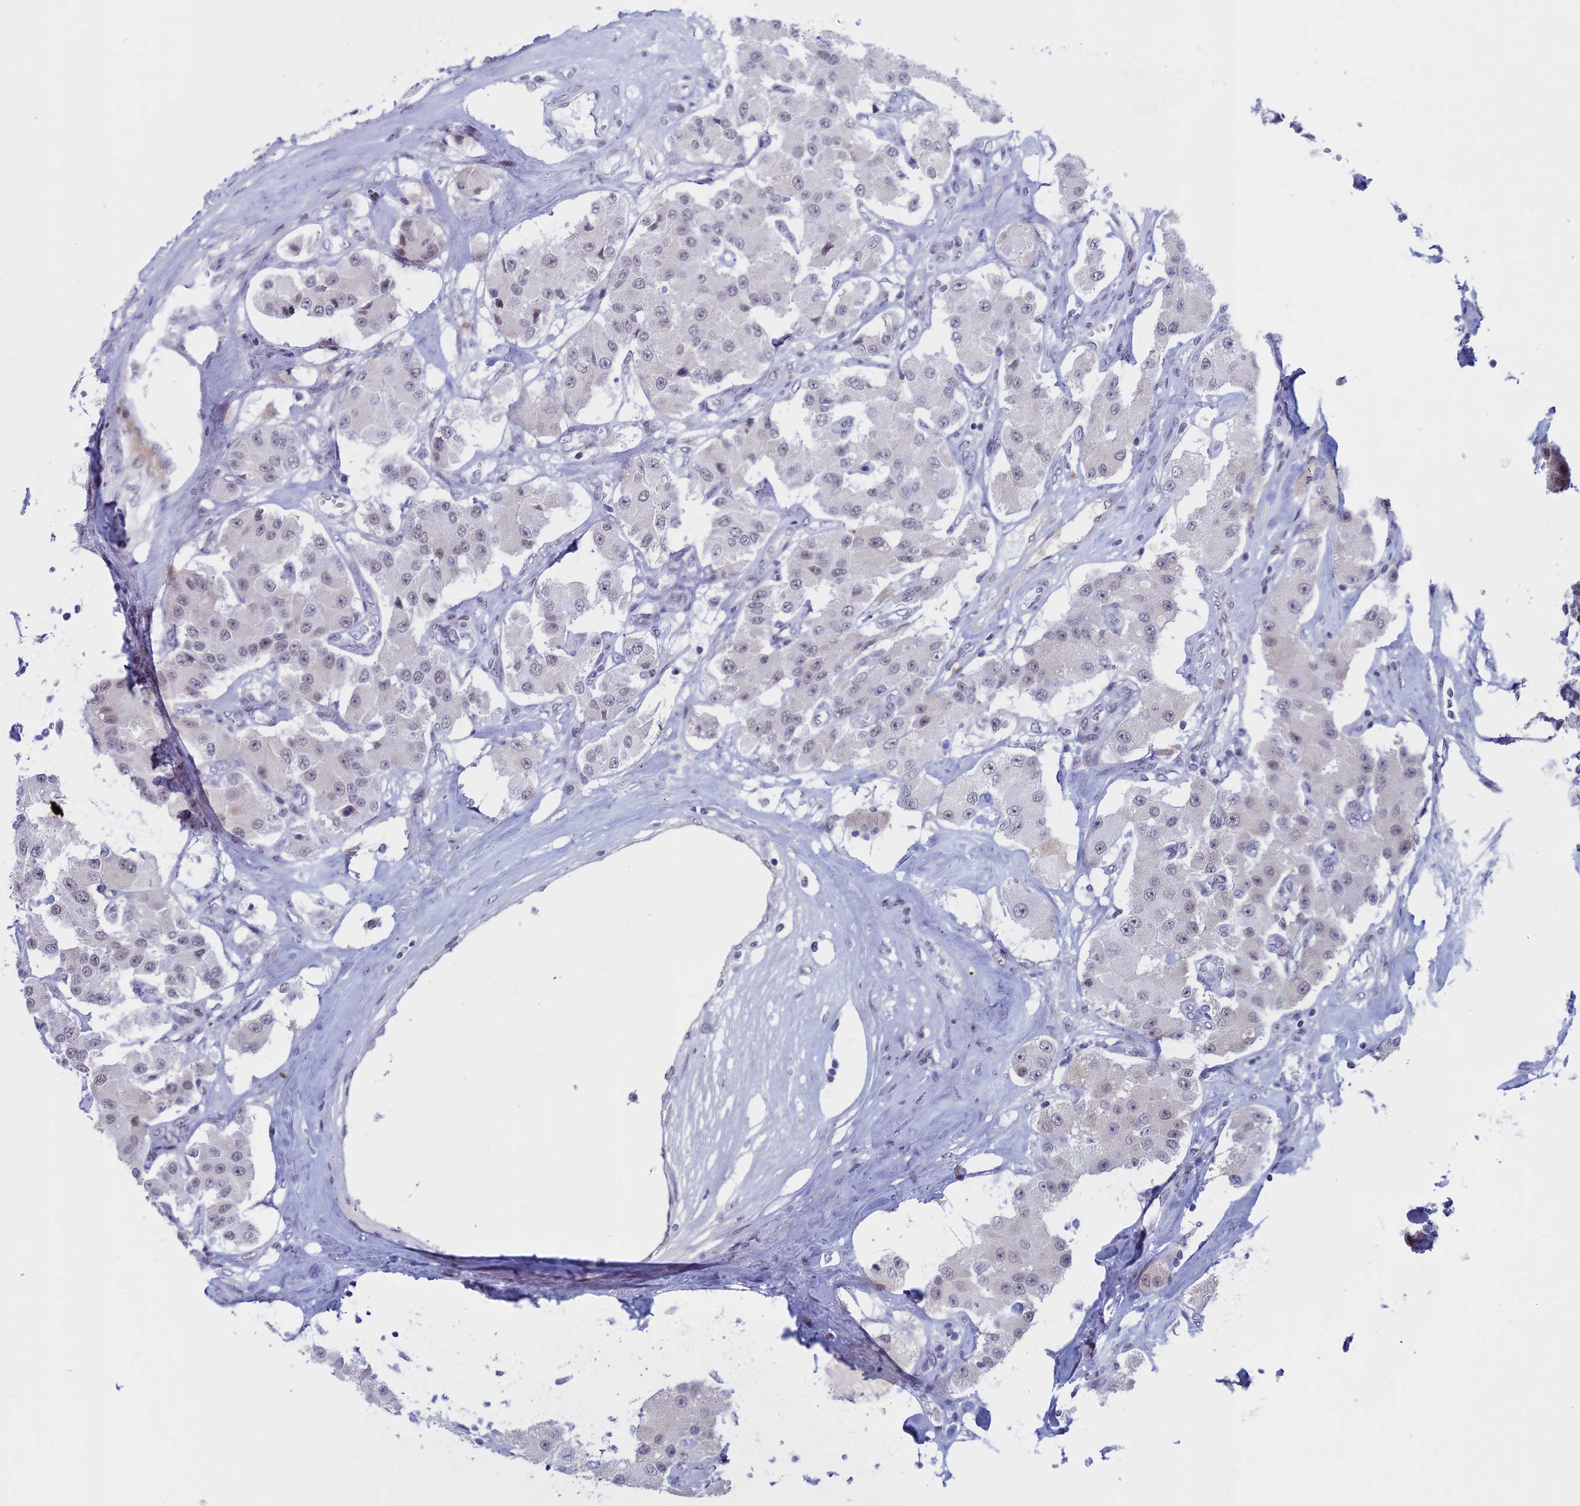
{"staining": {"intensity": "weak", "quantity": "<25%", "location": "nuclear"}, "tissue": "carcinoid", "cell_type": "Tumor cells", "image_type": "cancer", "snomed": [{"axis": "morphology", "description": "Carcinoid, malignant, NOS"}, {"axis": "topography", "description": "Pancreas"}], "caption": "Carcinoid (malignant) was stained to show a protein in brown. There is no significant staining in tumor cells.", "gene": "ASH2L", "patient": {"sex": "male", "age": 41}}